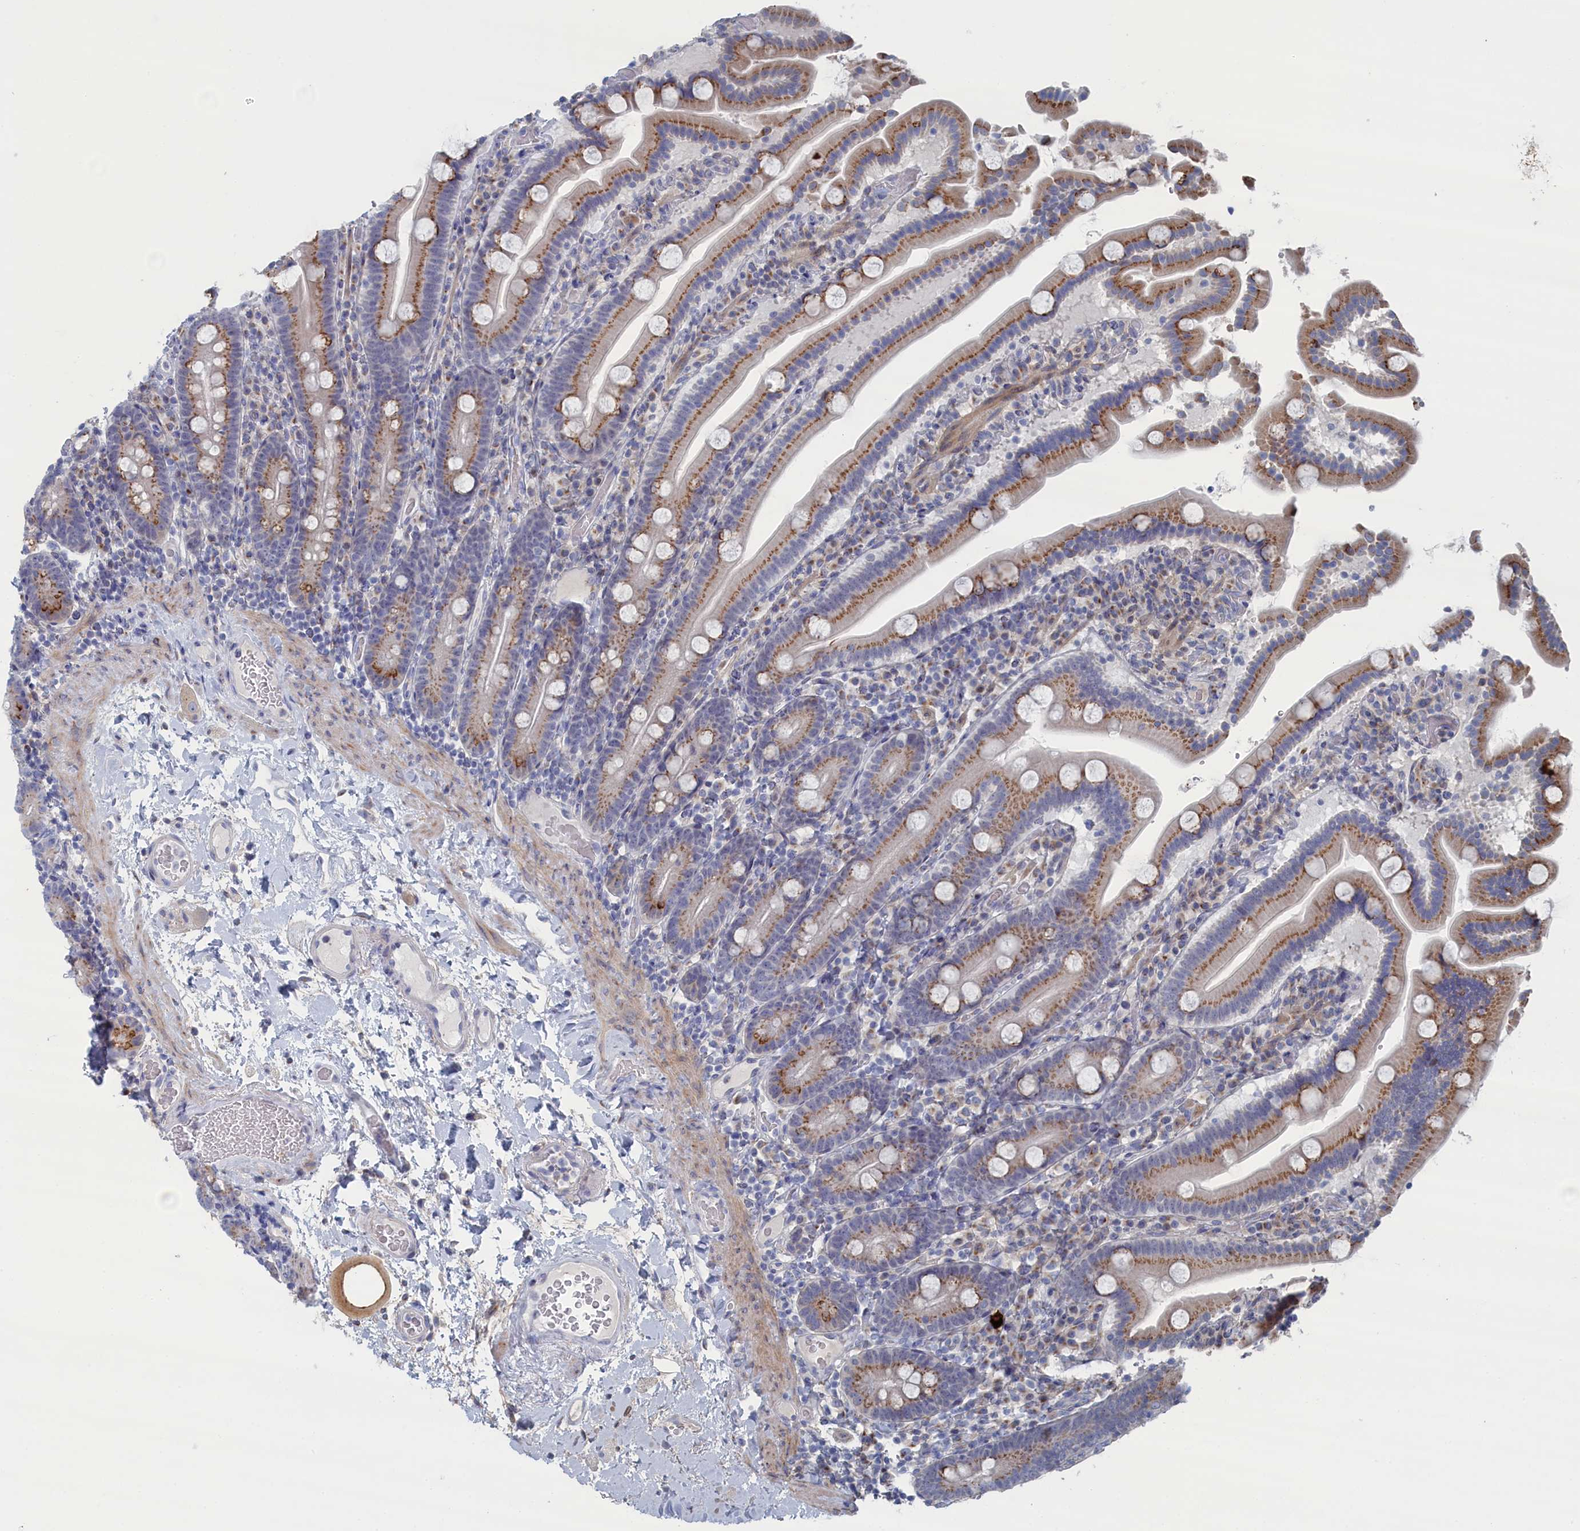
{"staining": {"intensity": "strong", "quantity": ">75%", "location": "cytoplasmic/membranous"}, "tissue": "duodenum", "cell_type": "Glandular cells", "image_type": "normal", "snomed": [{"axis": "morphology", "description": "Normal tissue, NOS"}, {"axis": "topography", "description": "Duodenum"}], "caption": "Immunohistochemistry (DAB (3,3'-diaminobenzidine)) staining of benign human duodenum displays strong cytoplasmic/membranous protein expression in about >75% of glandular cells.", "gene": "IRX1", "patient": {"sex": "male", "age": 55}}